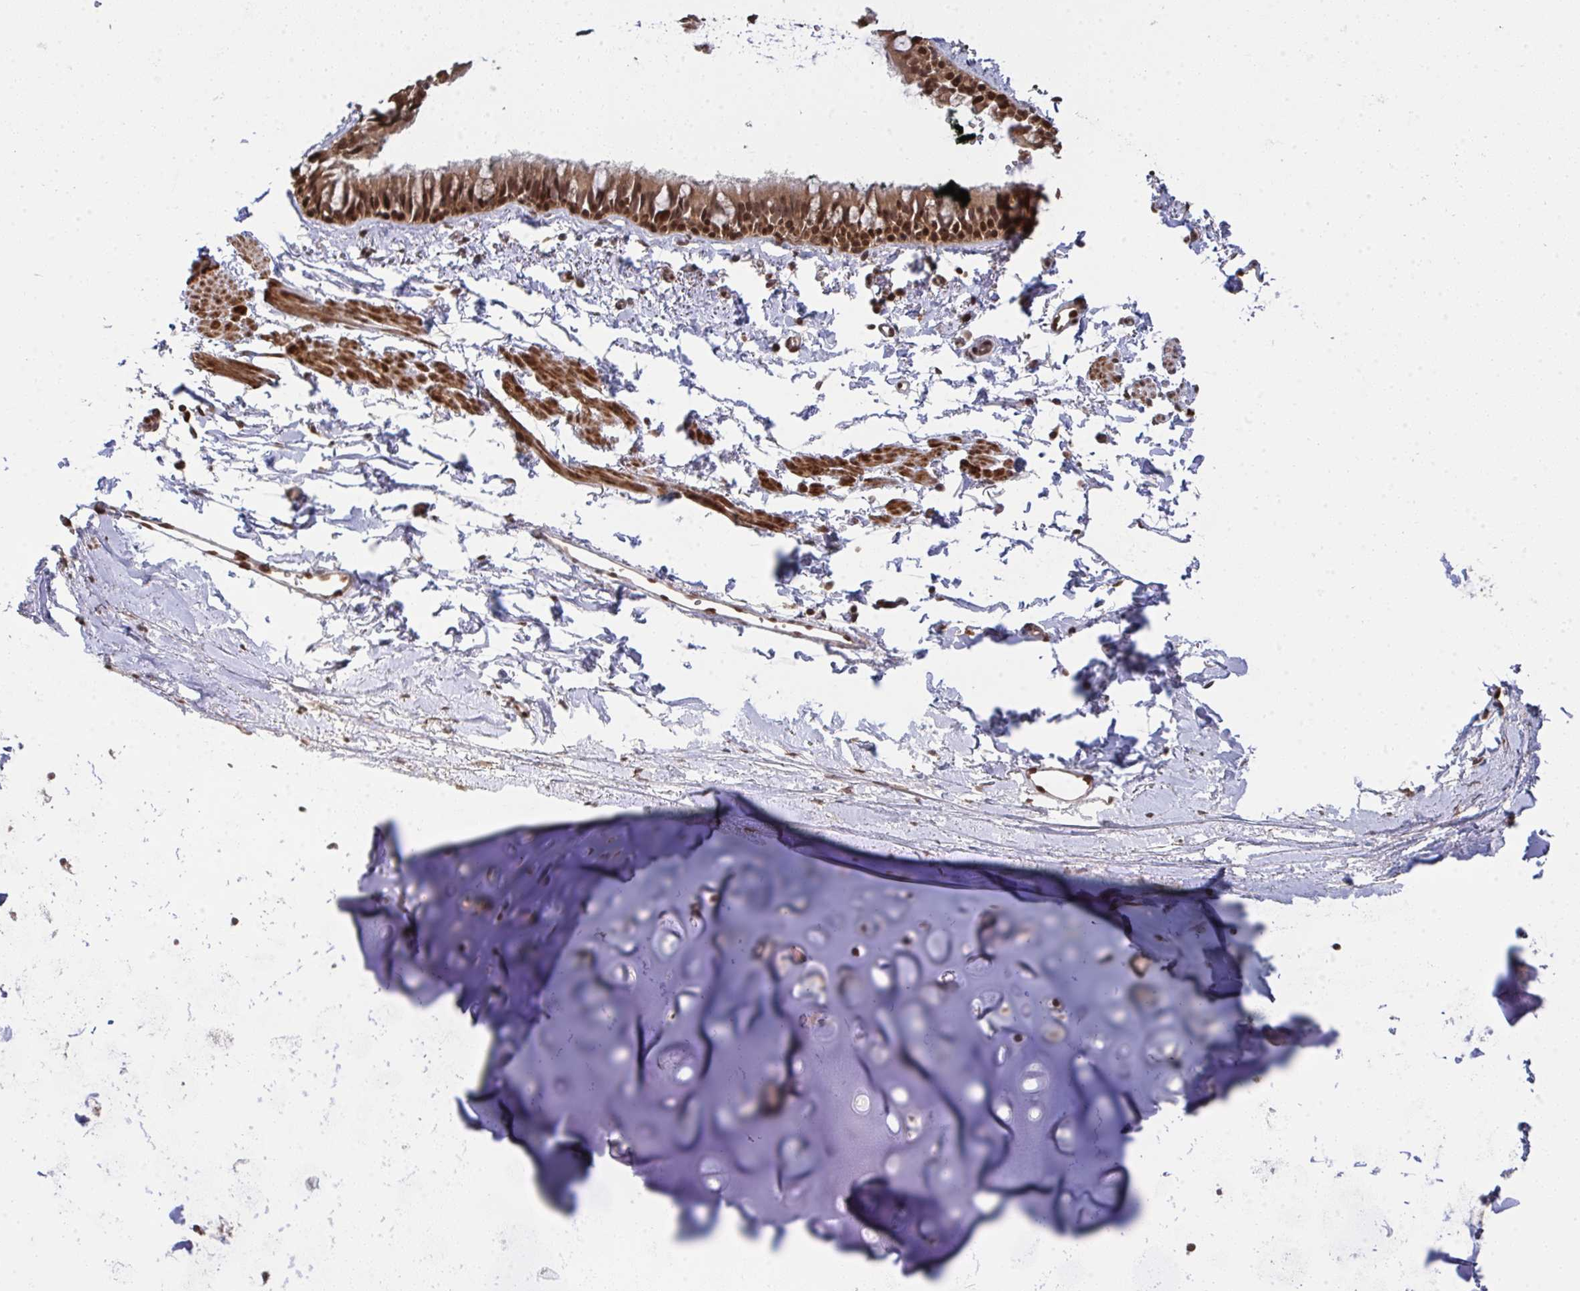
{"staining": {"intensity": "strong", "quantity": ">75%", "location": "cytoplasmic/membranous,nuclear"}, "tissue": "bronchus", "cell_type": "Respiratory epithelial cells", "image_type": "normal", "snomed": [{"axis": "morphology", "description": "Normal tissue, NOS"}, {"axis": "topography", "description": "Cartilage tissue"}, {"axis": "topography", "description": "Bronchus"}, {"axis": "topography", "description": "Peripheral nerve tissue"}], "caption": "Strong cytoplasmic/membranous,nuclear expression for a protein is appreciated in about >75% of respiratory epithelial cells of benign bronchus using immunohistochemistry (IHC).", "gene": "UXT", "patient": {"sex": "female", "age": 59}}